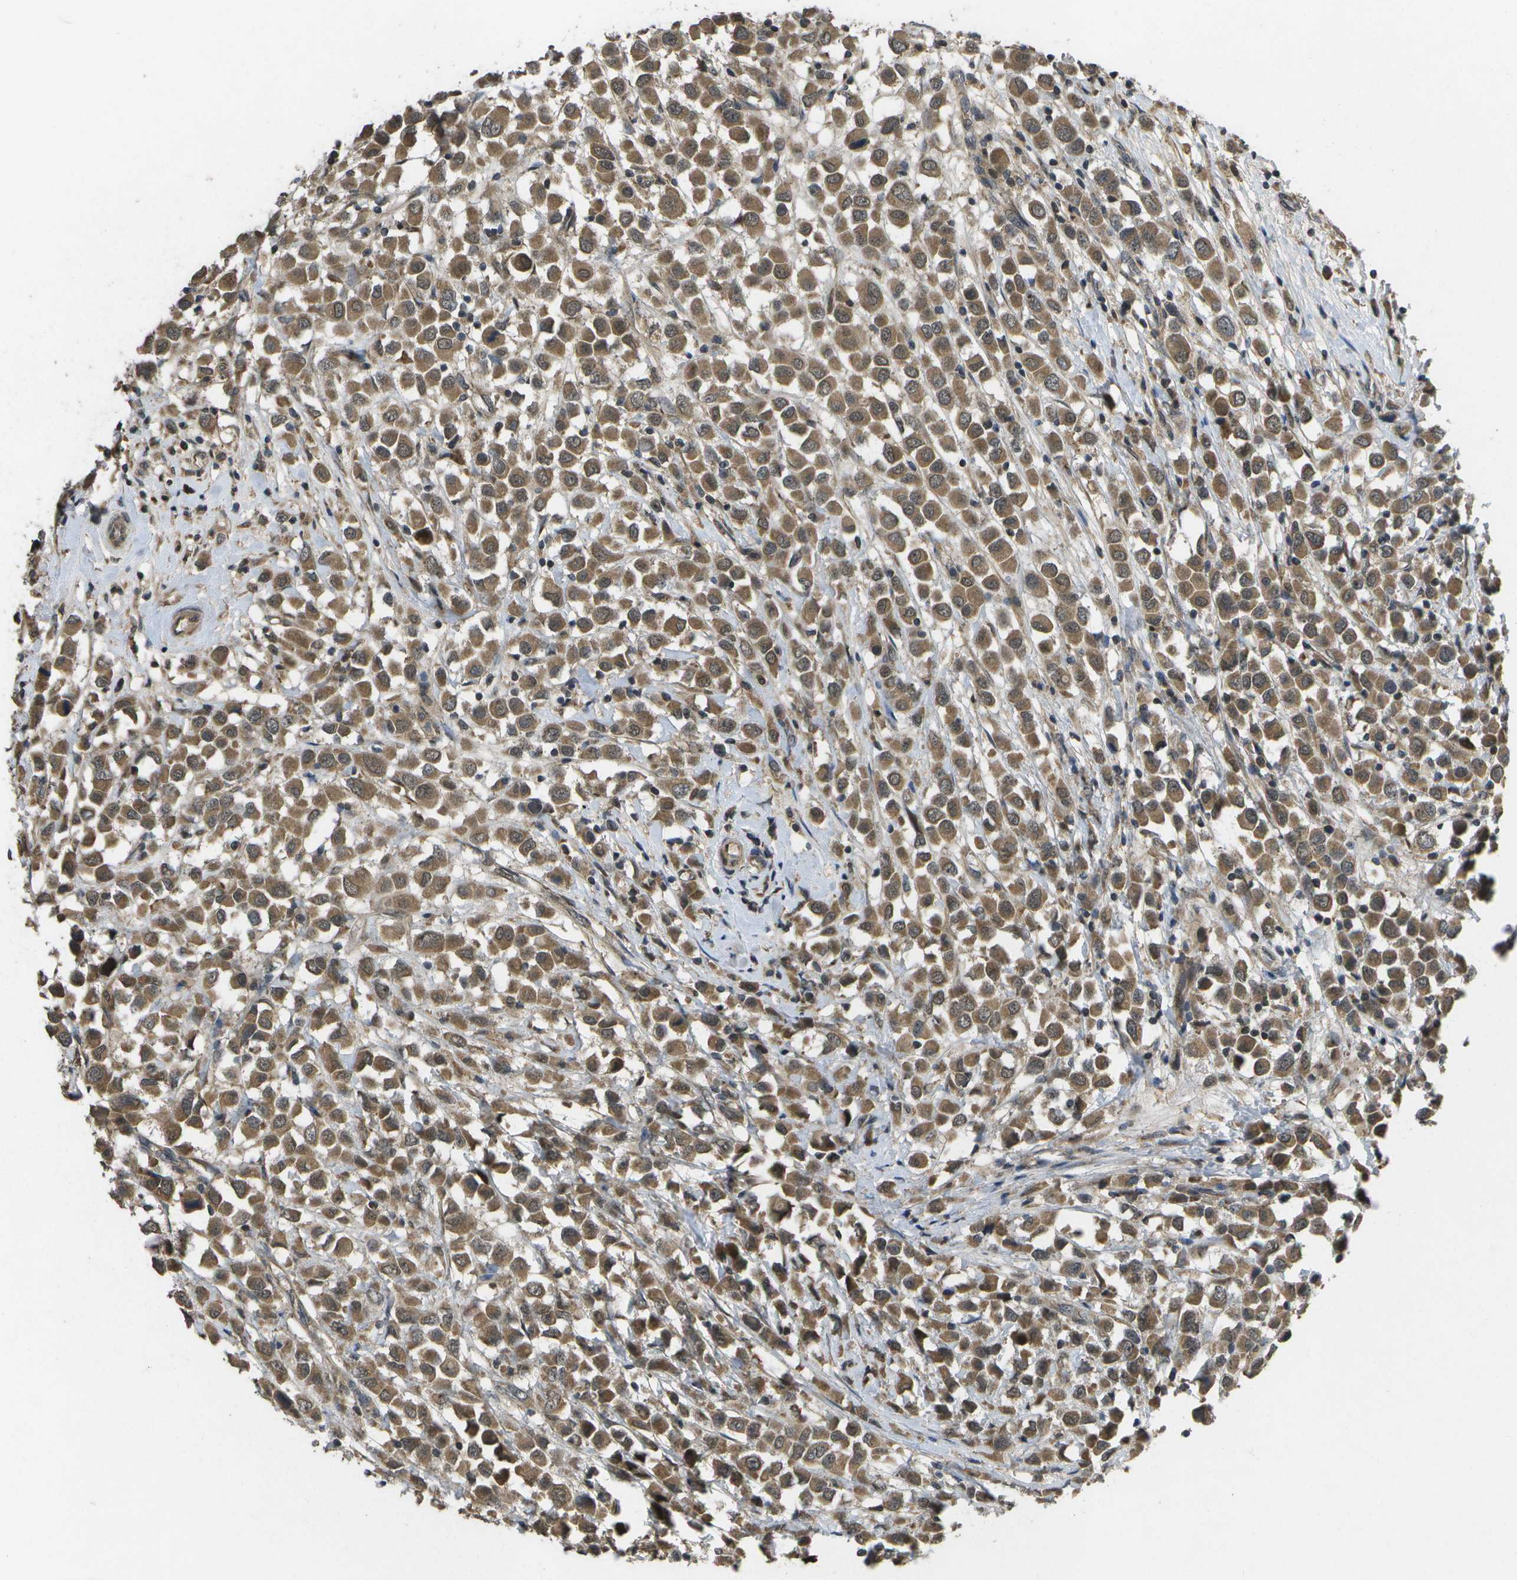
{"staining": {"intensity": "moderate", "quantity": ">75%", "location": "cytoplasmic/membranous"}, "tissue": "breast cancer", "cell_type": "Tumor cells", "image_type": "cancer", "snomed": [{"axis": "morphology", "description": "Duct carcinoma"}, {"axis": "topography", "description": "Breast"}], "caption": "Protein analysis of breast cancer (intraductal carcinoma) tissue demonstrates moderate cytoplasmic/membranous positivity in about >75% of tumor cells. Nuclei are stained in blue.", "gene": "ALAS1", "patient": {"sex": "female", "age": 61}}